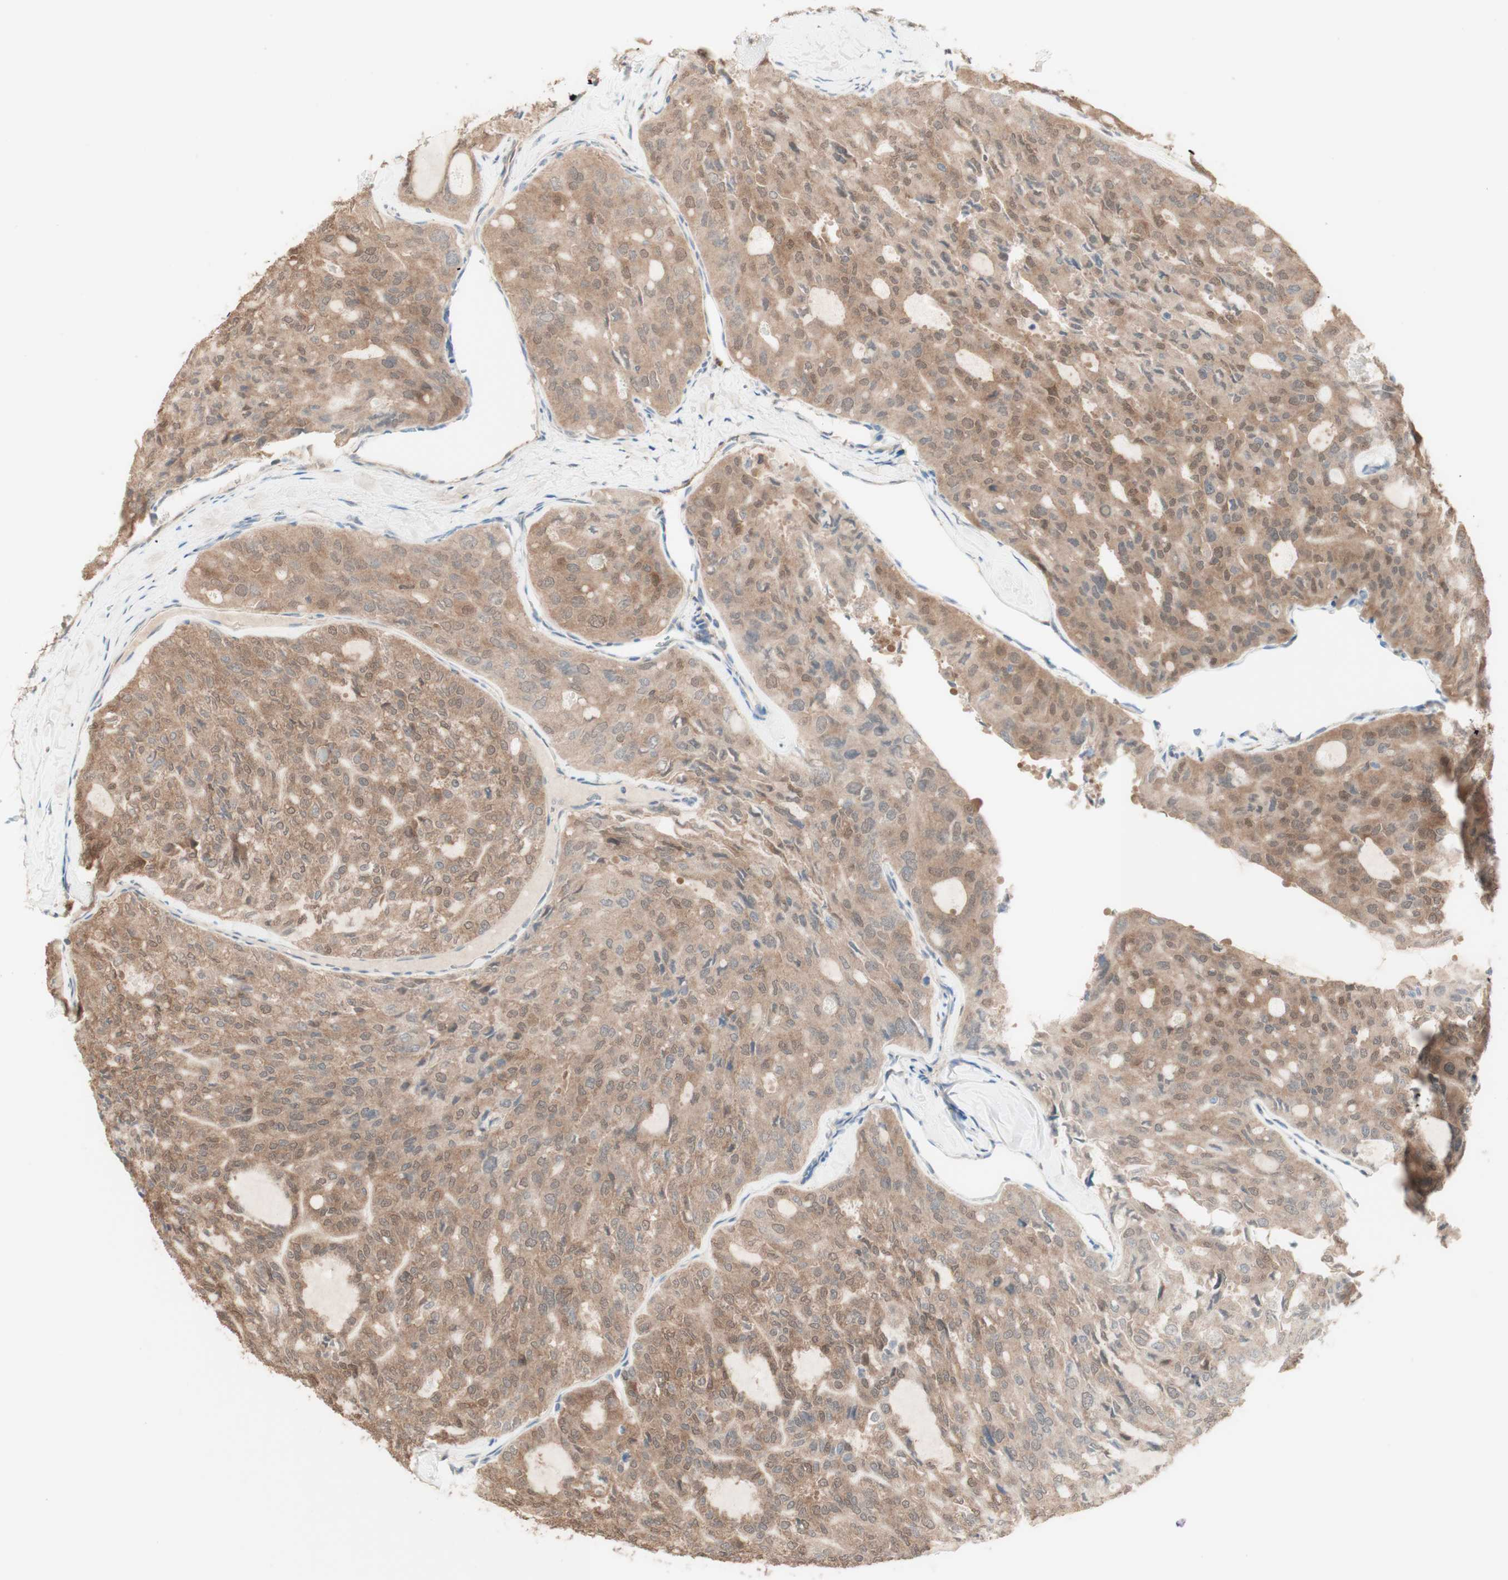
{"staining": {"intensity": "weak", "quantity": ">75%", "location": "cytoplasmic/membranous"}, "tissue": "thyroid cancer", "cell_type": "Tumor cells", "image_type": "cancer", "snomed": [{"axis": "morphology", "description": "Follicular adenoma carcinoma, NOS"}, {"axis": "topography", "description": "Thyroid gland"}], "caption": "DAB (3,3'-diaminobenzidine) immunohistochemical staining of human thyroid cancer (follicular adenoma carcinoma) reveals weak cytoplasmic/membranous protein positivity in approximately >75% of tumor cells. Nuclei are stained in blue.", "gene": "COMT", "patient": {"sex": "male", "age": 75}}